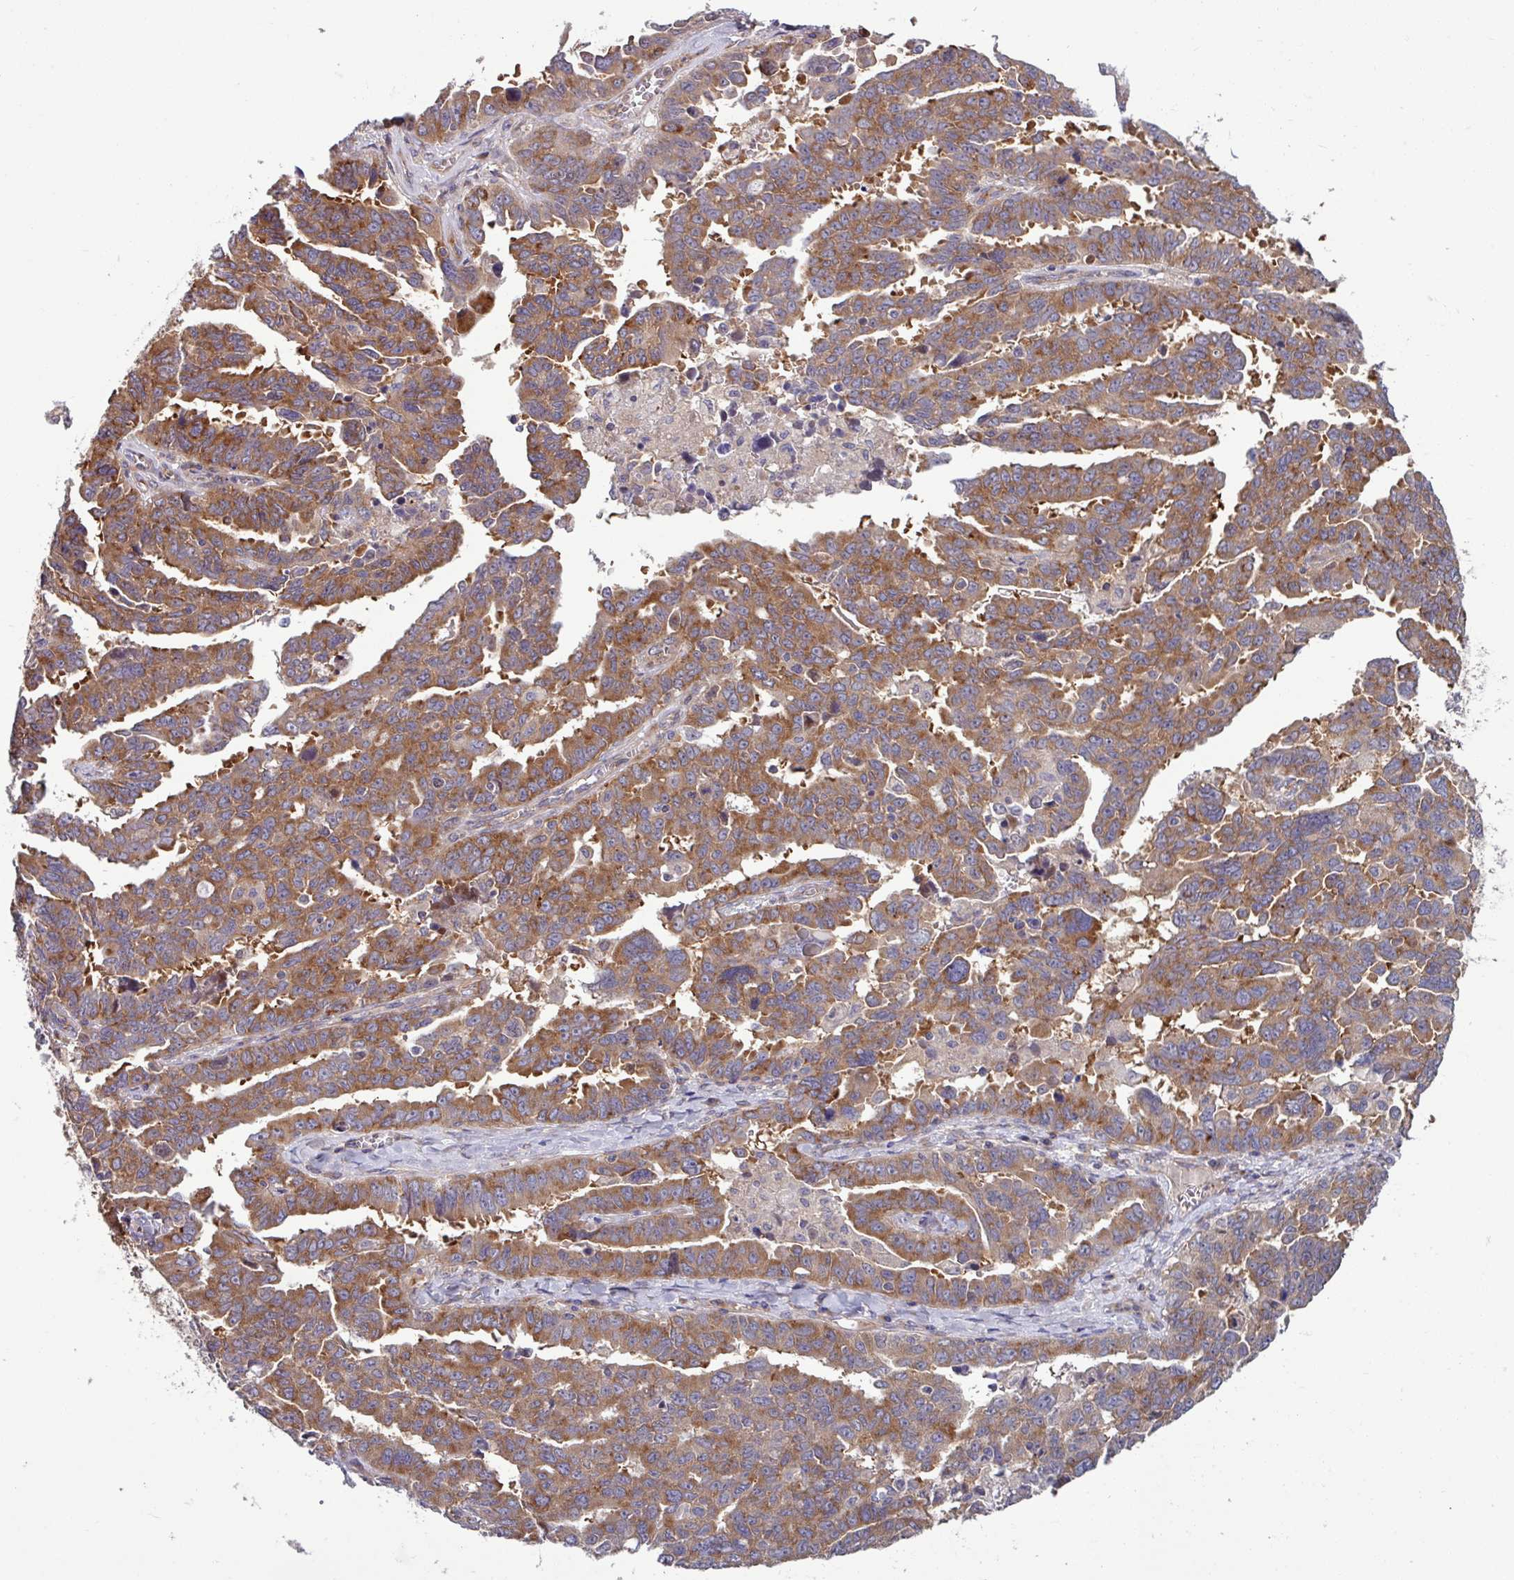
{"staining": {"intensity": "moderate", "quantity": ">75%", "location": "cytoplasmic/membranous"}, "tissue": "ovarian cancer", "cell_type": "Tumor cells", "image_type": "cancer", "snomed": [{"axis": "morphology", "description": "Adenocarcinoma, NOS"}, {"axis": "morphology", "description": "Carcinoma, endometroid"}, {"axis": "topography", "description": "Ovary"}], "caption": "Protein positivity by IHC displays moderate cytoplasmic/membranous positivity in approximately >75% of tumor cells in ovarian endometroid carcinoma.", "gene": "LSM12", "patient": {"sex": "female", "age": 72}}